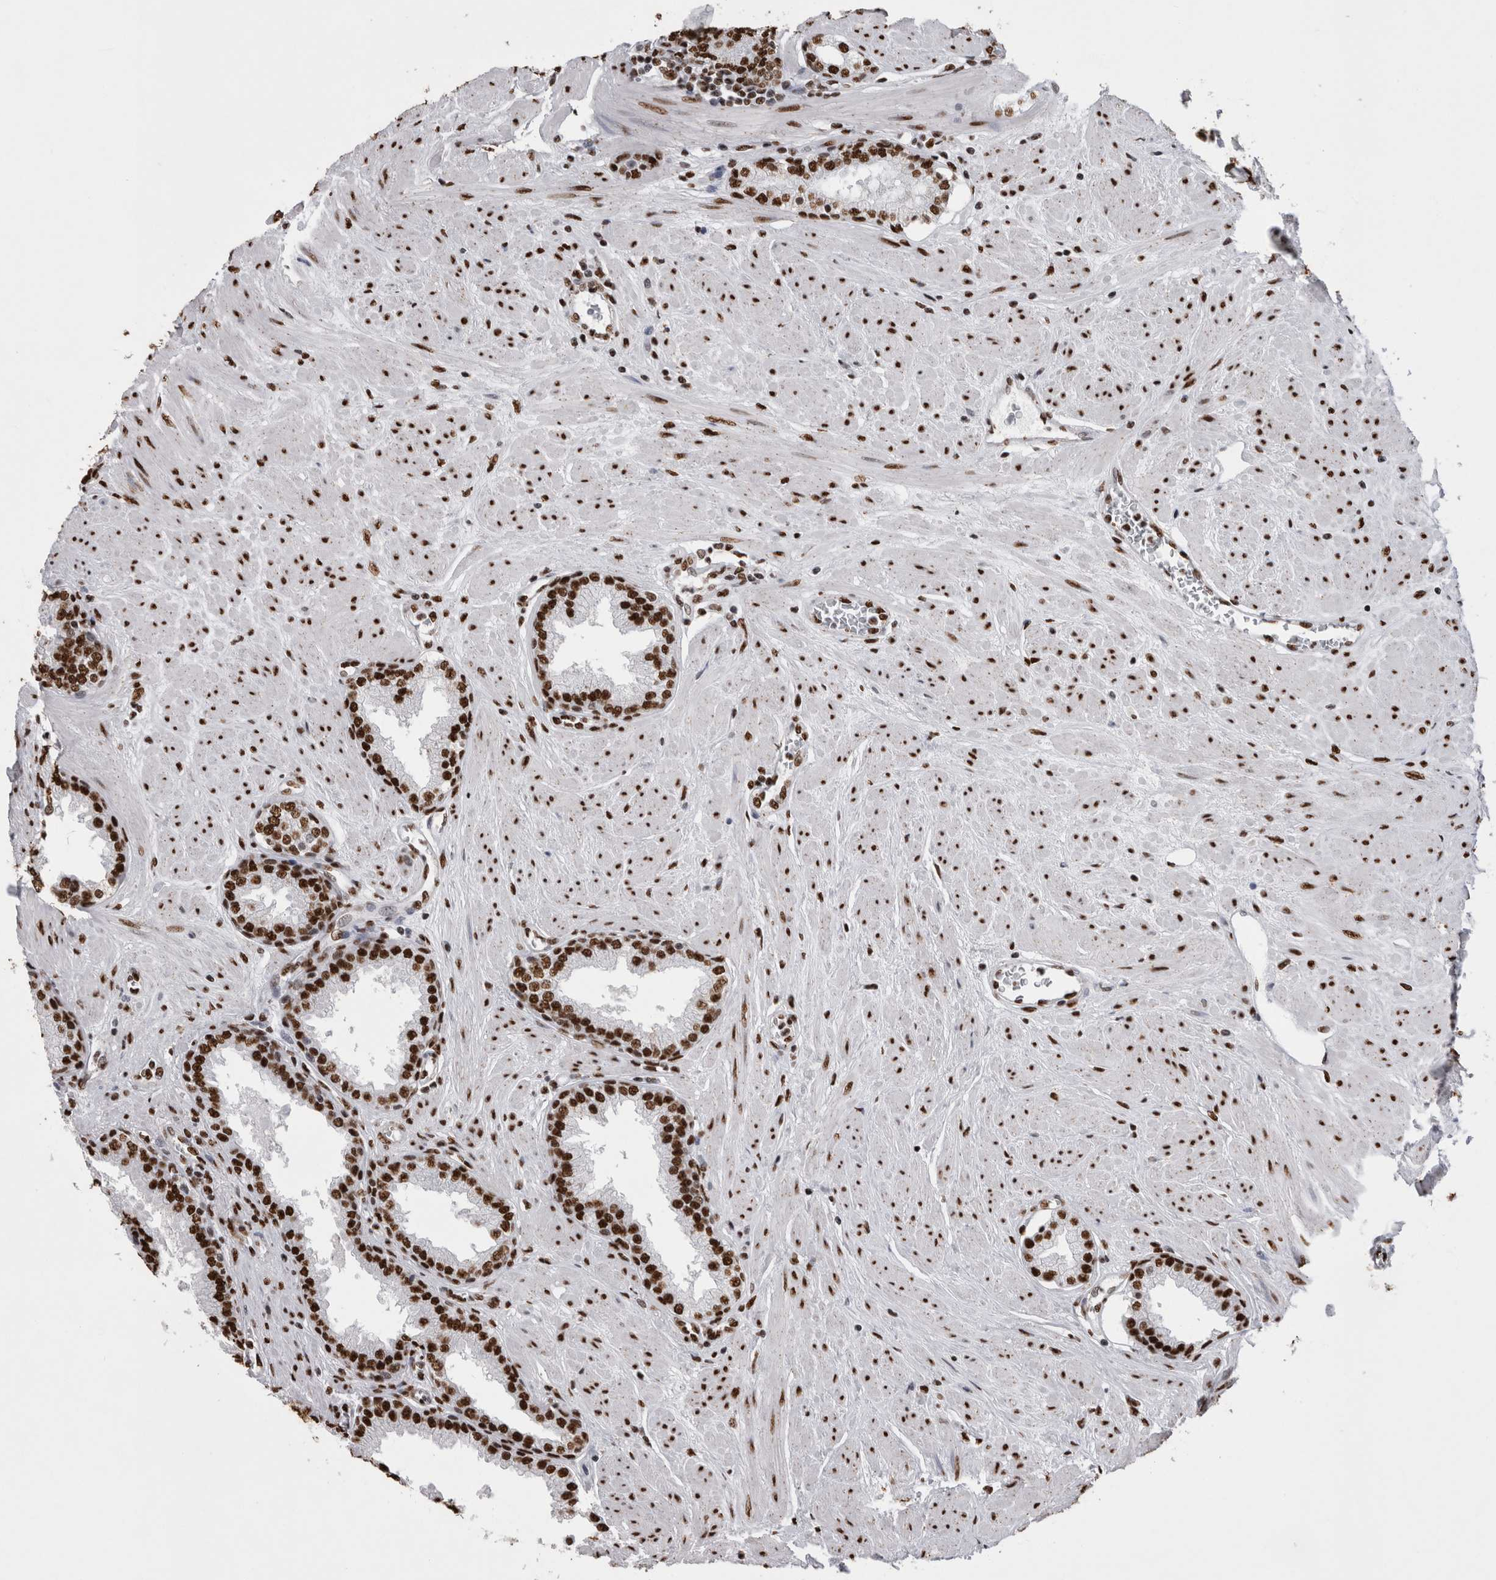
{"staining": {"intensity": "strong", "quantity": ">75%", "location": "nuclear"}, "tissue": "prostate", "cell_type": "Glandular cells", "image_type": "normal", "snomed": [{"axis": "morphology", "description": "Normal tissue, NOS"}, {"axis": "topography", "description": "Prostate"}], "caption": "High-power microscopy captured an immunohistochemistry photomicrograph of normal prostate, revealing strong nuclear expression in about >75% of glandular cells.", "gene": "ALPK3", "patient": {"sex": "male", "age": 51}}